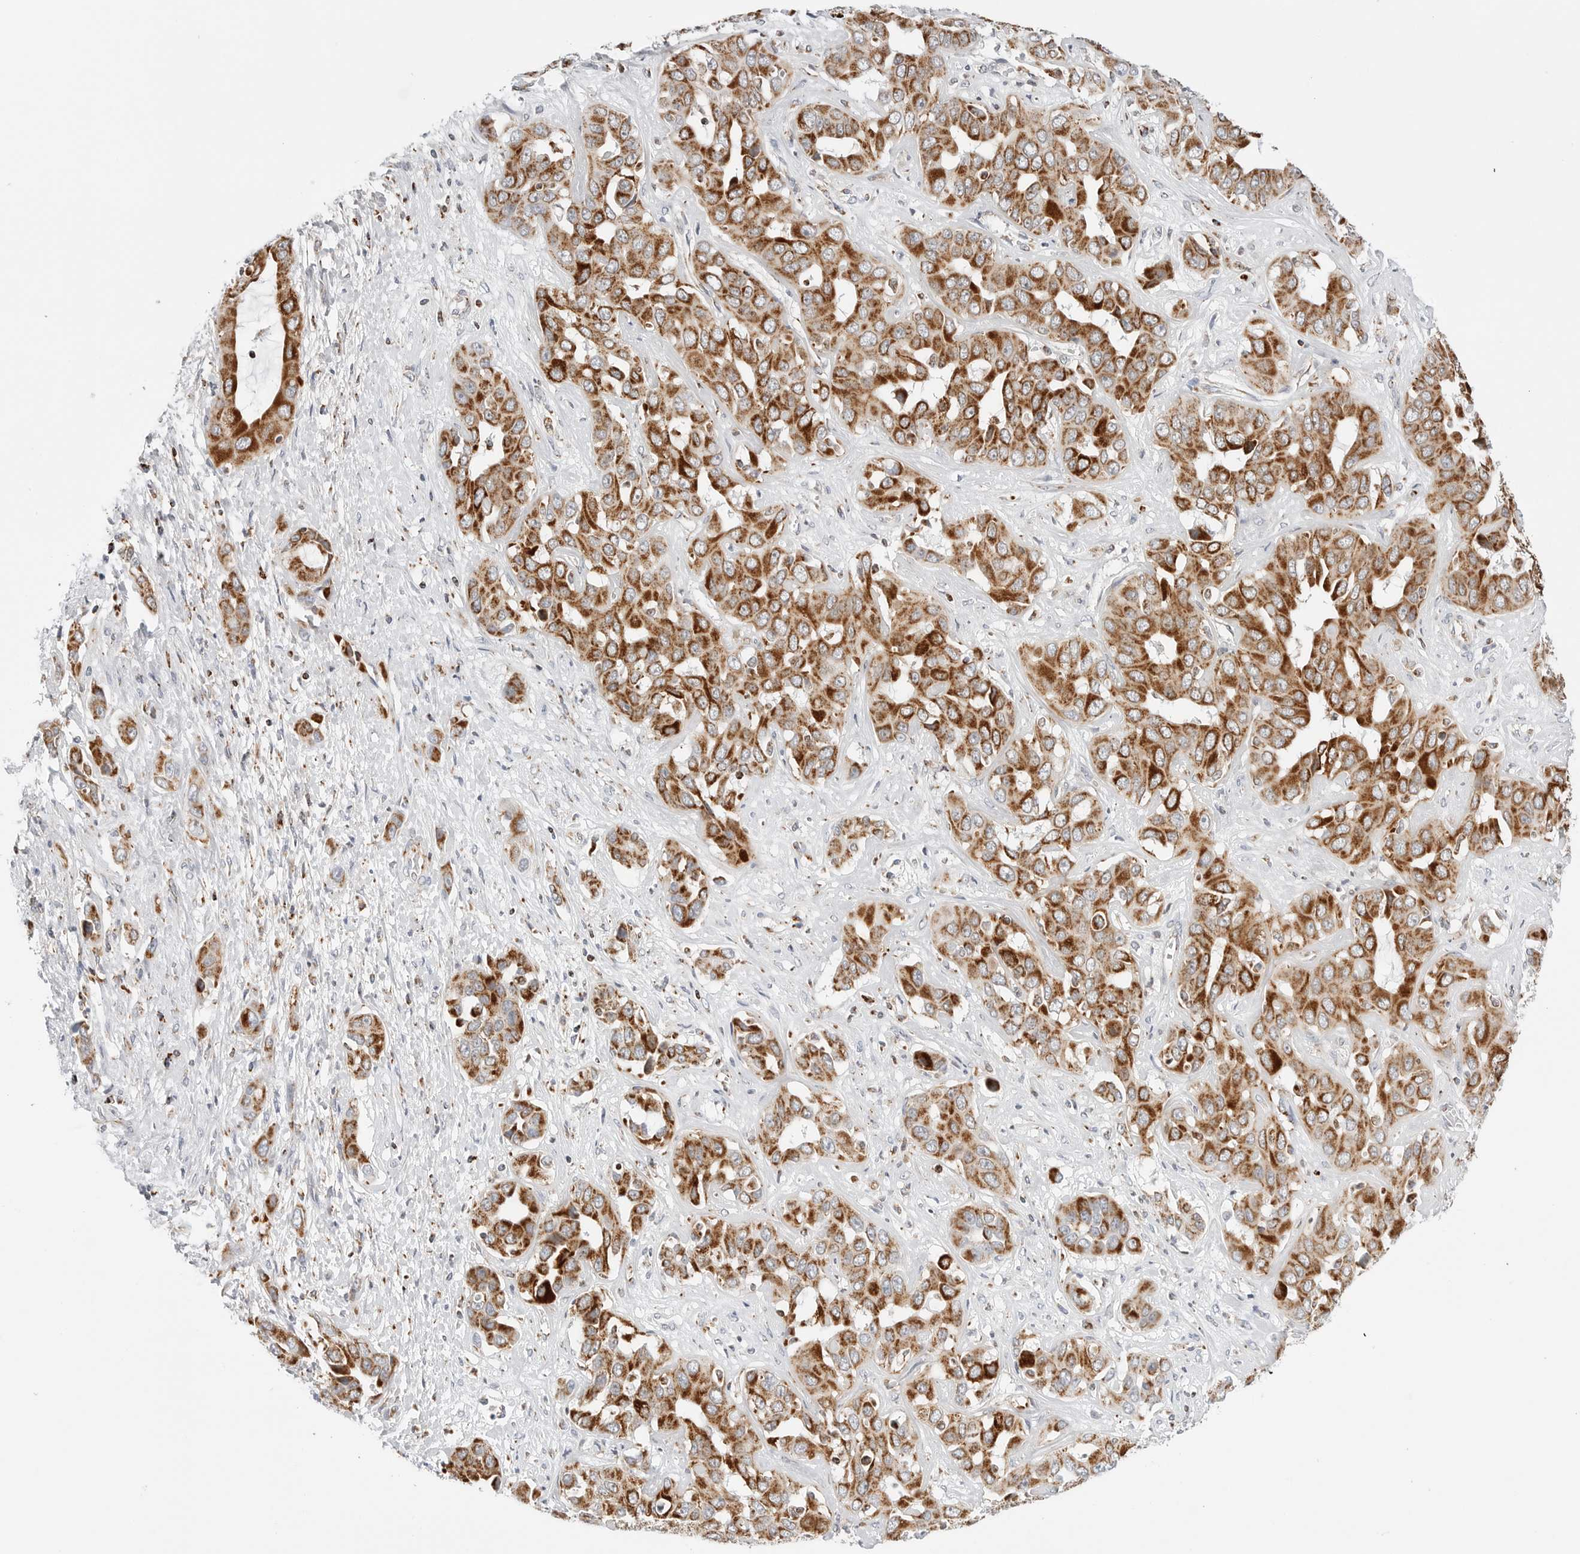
{"staining": {"intensity": "strong", "quantity": ">75%", "location": "cytoplasmic/membranous"}, "tissue": "liver cancer", "cell_type": "Tumor cells", "image_type": "cancer", "snomed": [{"axis": "morphology", "description": "Cholangiocarcinoma"}, {"axis": "topography", "description": "Liver"}], "caption": "A brown stain shows strong cytoplasmic/membranous expression of a protein in liver cancer (cholangiocarcinoma) tumor cells.", "gene": "ATP5IF1", "patient": {"sex": "female", "age": 52}}